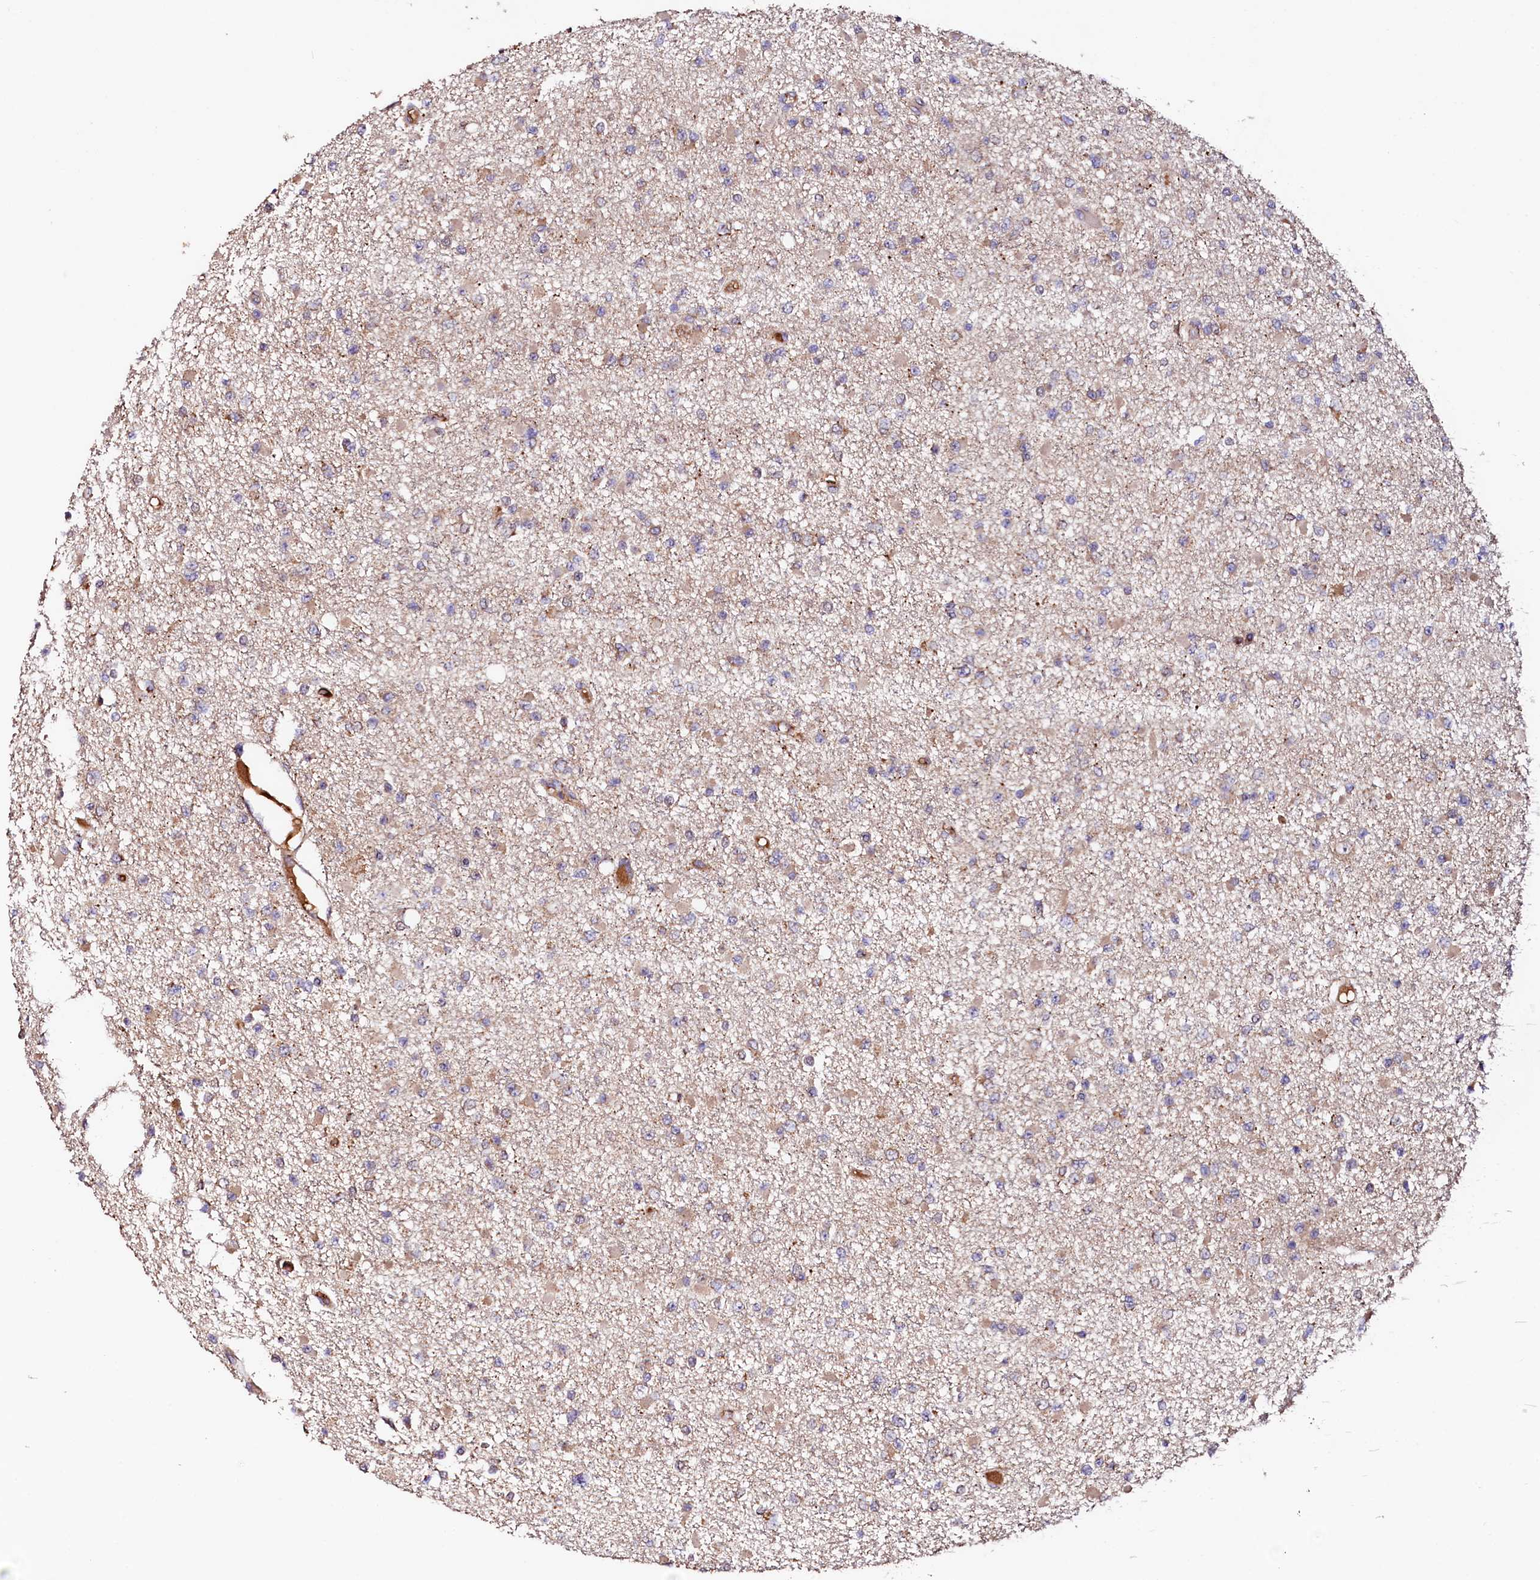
{"staining": {"intensity": "weak", "quantity": "<25%", "location": "cytoplasmic/membranous"}, "tissue": "glioma", "cell_type": "Tumor cells", "image_type": "cancer", "snomed": [{"axis": "morphology", "description": "Glioma, malignant, Low grade"}, {"axis": "topography", "description": "Brain"}], "caption": "DAB (3,3'-diaminobenzidine) immunohistochemical staining of human glioma reveals no significant staining in tumor cells. Nuclei are stained in blue.", "gene": "ST3GAL1", "patient": {"sex": "female", "age": 22}}